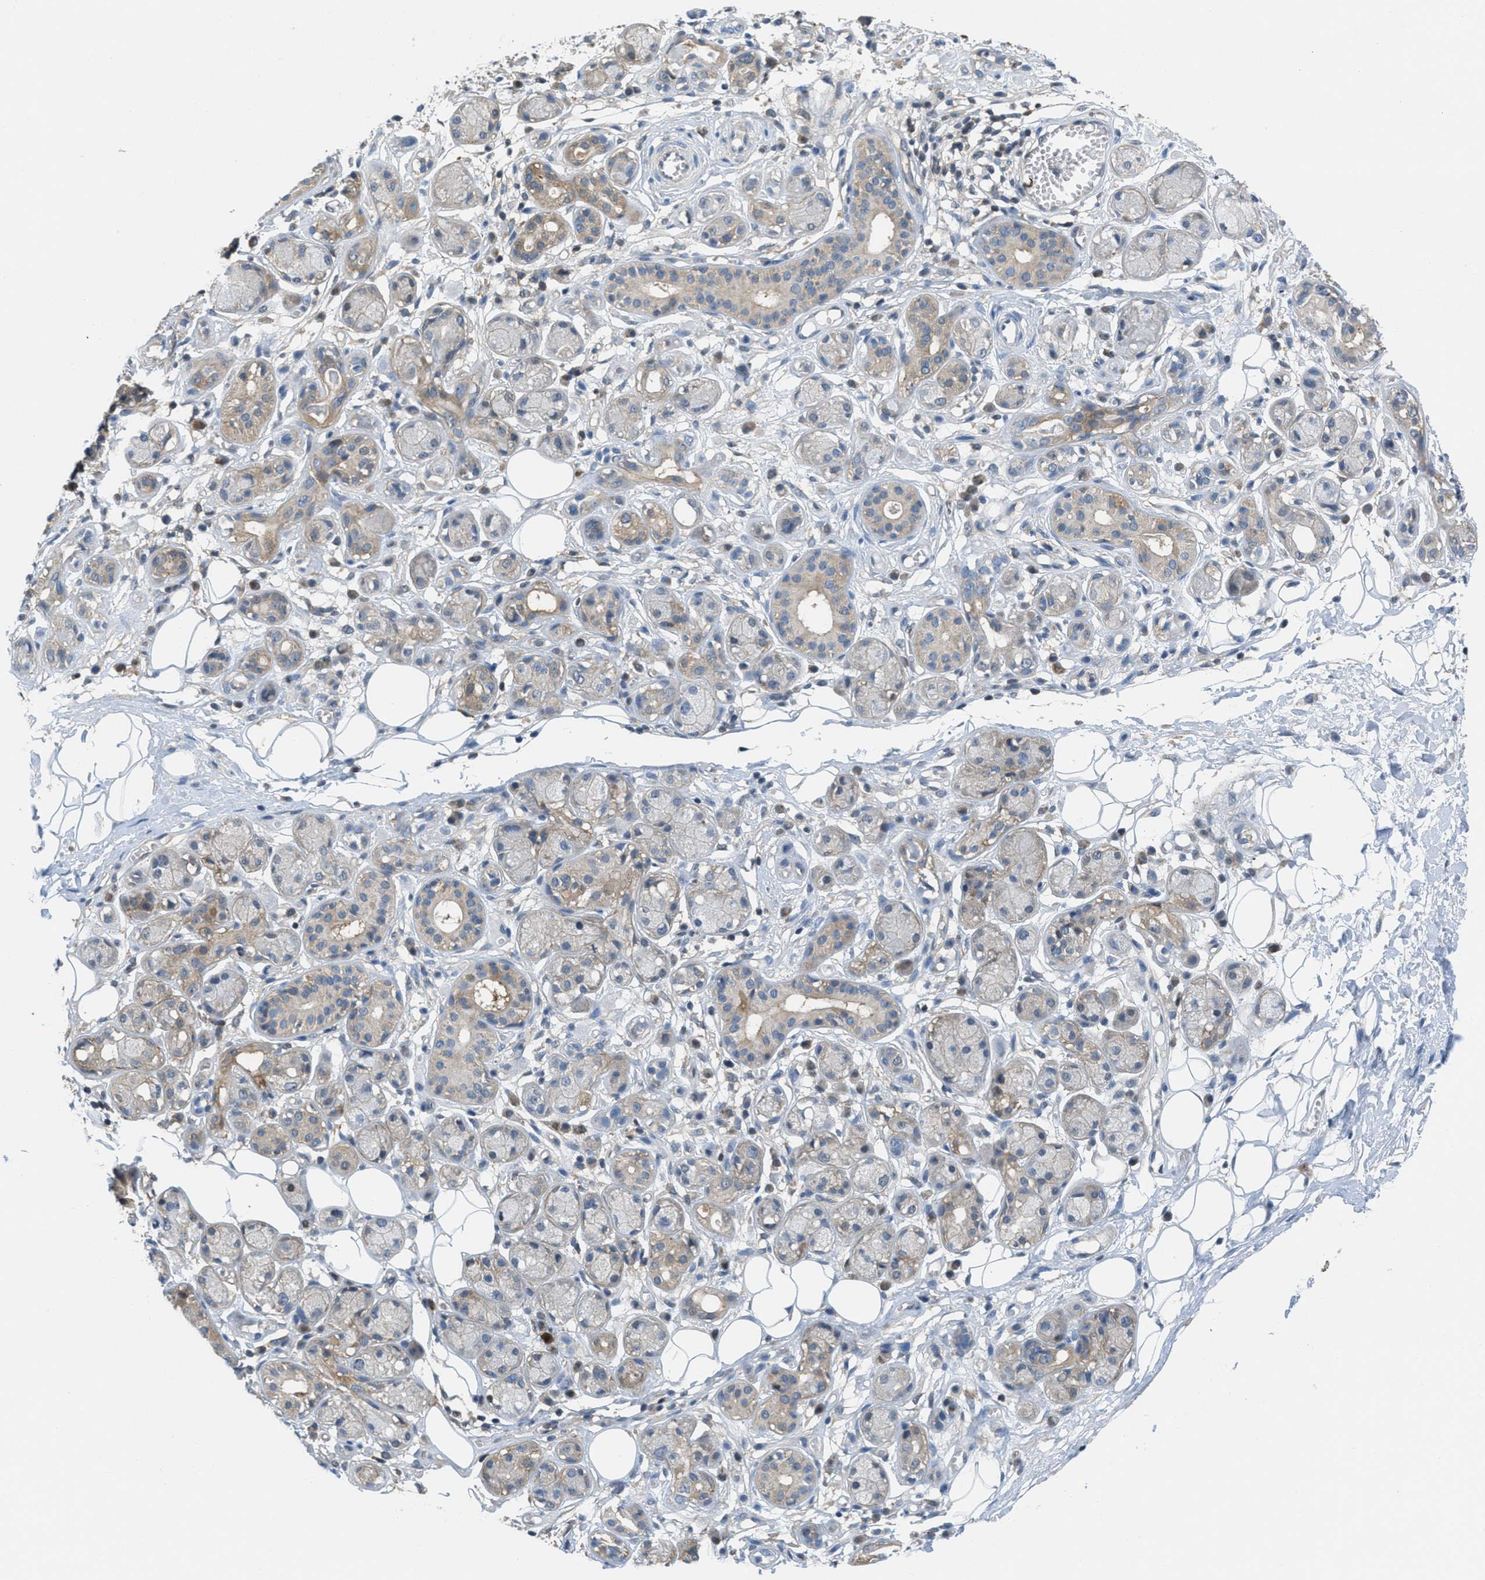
{"staining": {"intensity": "negative", "quantity": "none", "location": "none"}, "tissue": "adipose tissue", "cell_type": "Adipocytes", "image_type": "normal", "snomed": [{"axis": "morphology", "description": "Normal tissue, NOS"}, {"axis": "morphology", "description": "Inflammation, NOS"}, {"axis": "topography", "description": "Salivary gland"}, {"axis": "topography", "description": "Peripheral nerve tissue"}], "caption": "A photomicrograph of adipose tissue stained for a protein exhibits no brown staining in adipocytes.", "gene": "PIP5K1C", "patient": {"sex": "female", "age": 75}}